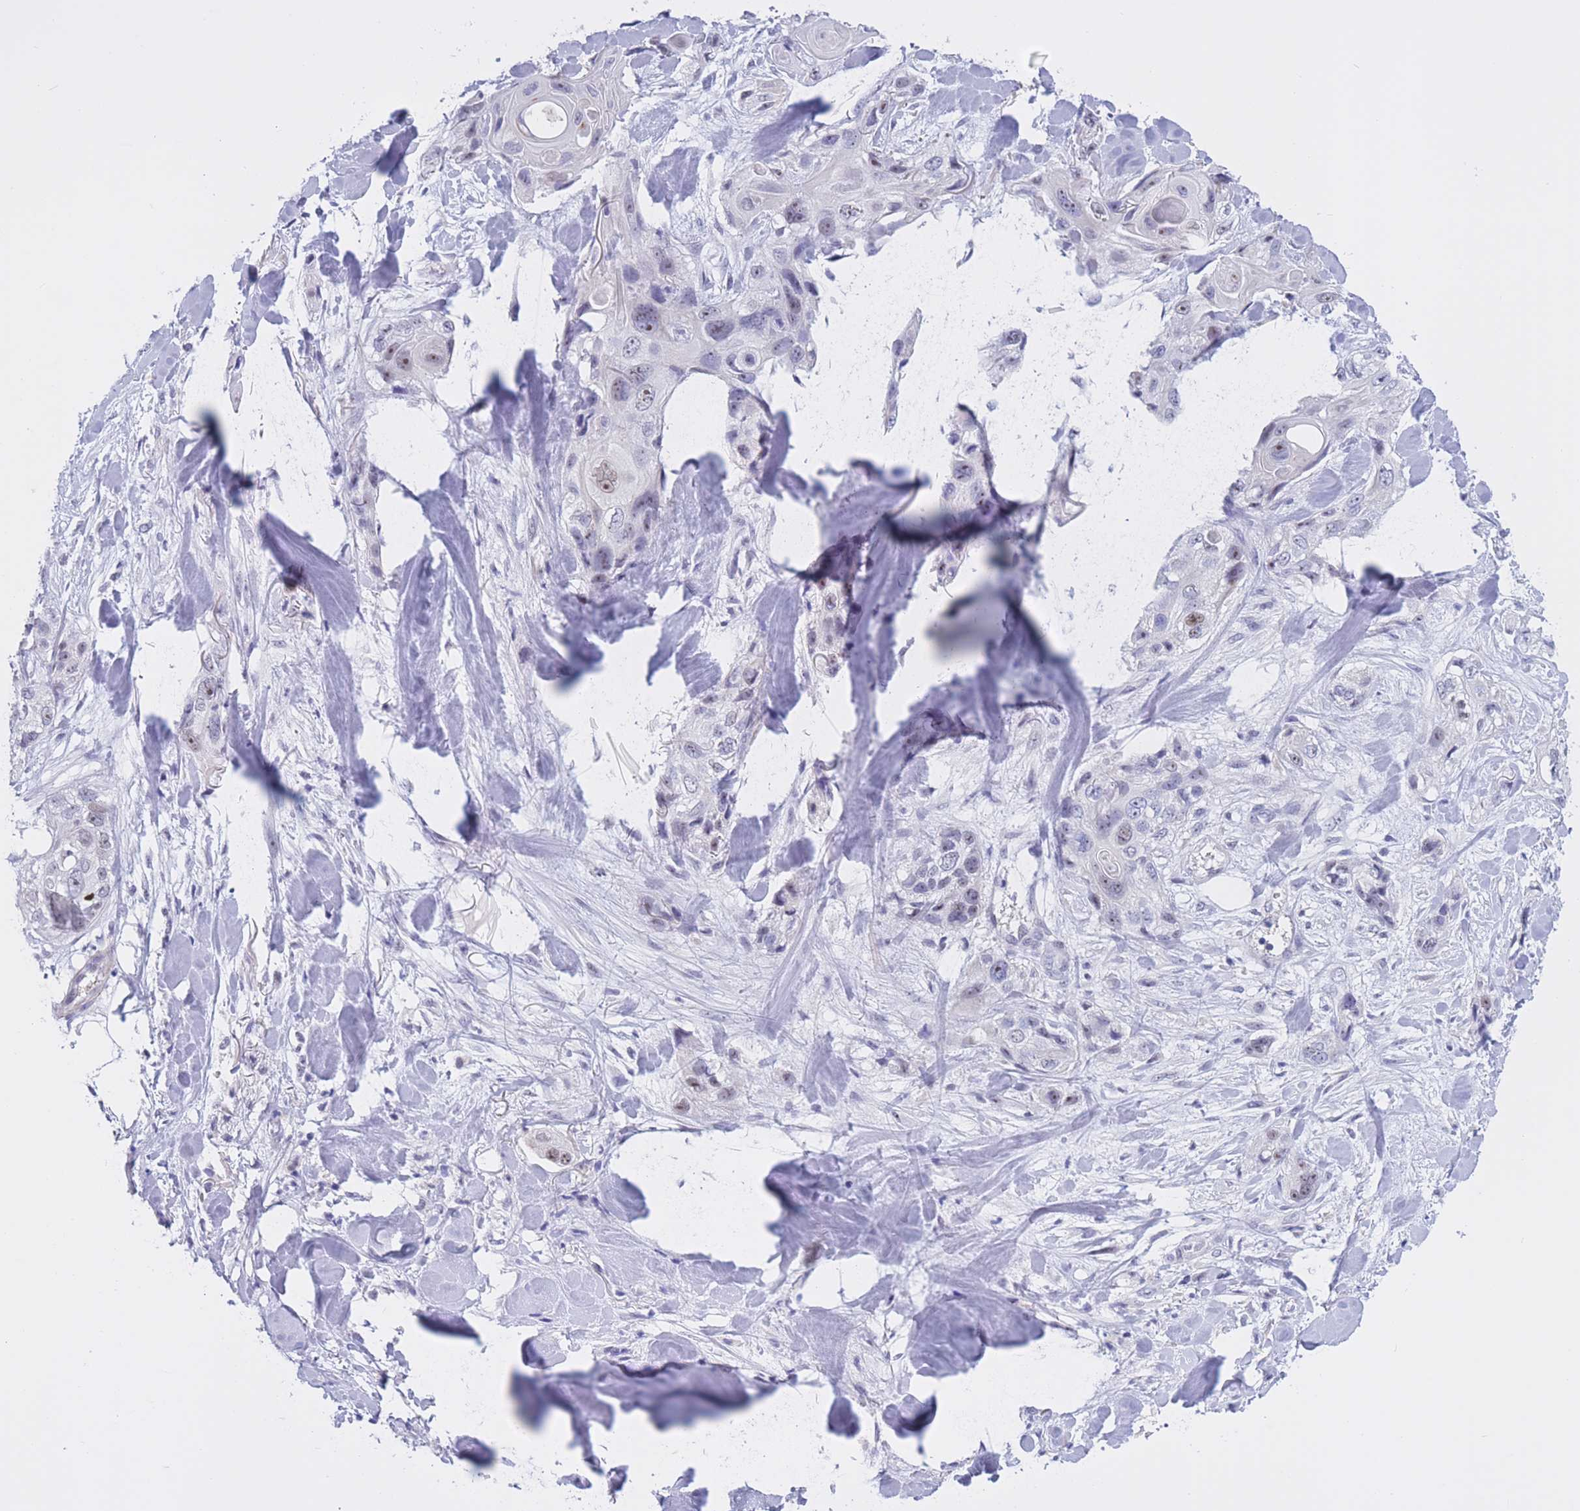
{"staining": {"intensity": "moderate", "quantity": "<25%", "location": "nuclear"}, "tissue": "skin cancer", "cell_type": "Tumor cells", "image_type": "cancer", "snomed": [{"axis": "morphology", "description": "Normal tissue, NOS"}, {"axis": "morphology", "description": "Squamous cell carcinoma, NOS"}, {"axis": "topography", "description": "Skin"}], "caption": "Moderate nuclear positivity is identified in approximately <25% of tumor cells in squamous cell carcinoma (skin). (Stains: DAB (3,3'-diaminobenzidine) in brown, nuclei in blue, Microscopy: brightfield microscopy at high magnification).", "gene": "BOP1", "patient": {"sex": "male", "age": 72}}